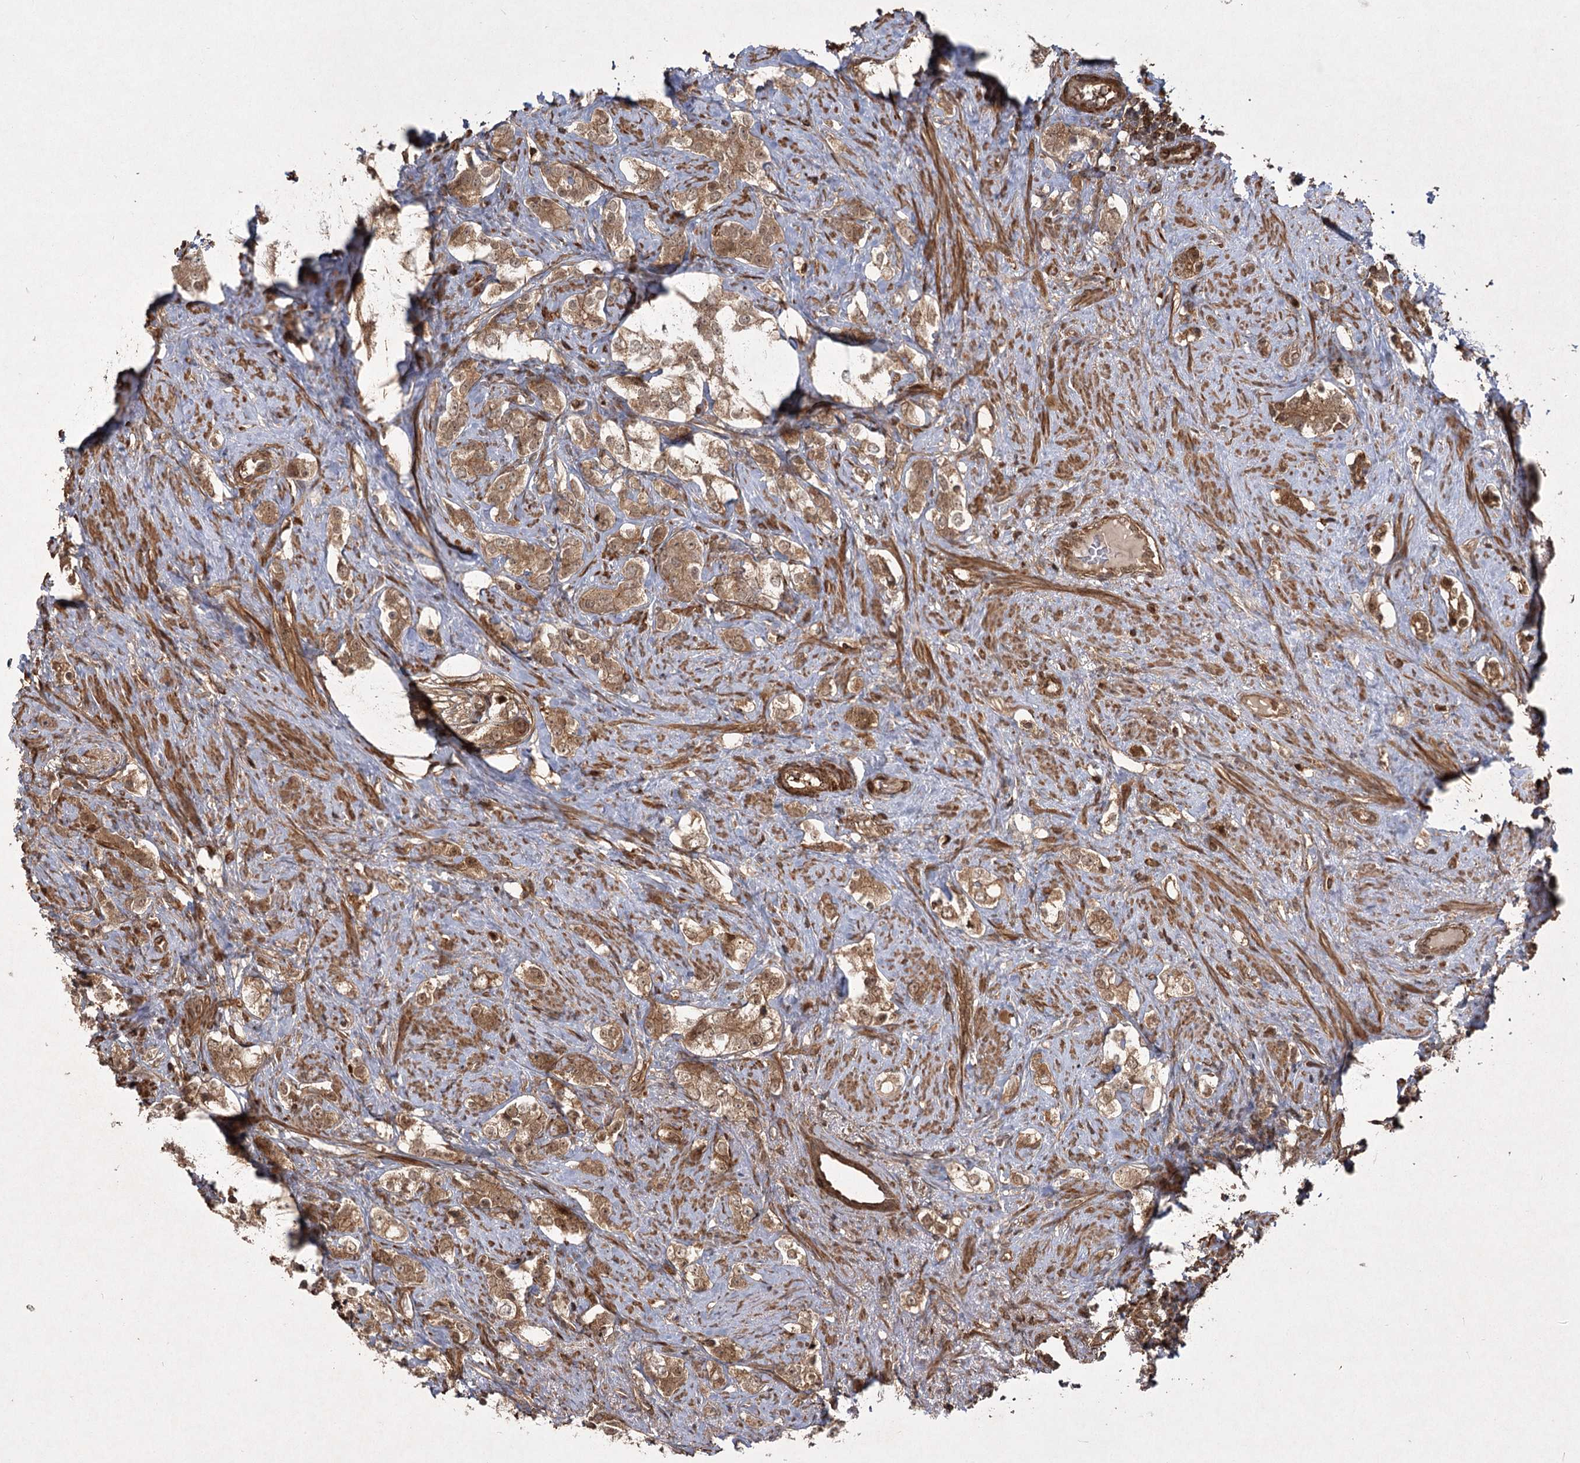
{"staining": {"intensity": "moderate", "quantity": ">75%", "location": "cytoplasmic/membranous"}, "tissue": "prostate cancer", "cell_type": "Tumor cells", "image_type": "cancer", "snomed": [{"axis": "morphology", "description": "Adenocarcinoma, High grade"}, {"axis": "topography", "description": "Prostate"}], "caption": "About >75% of tumor cells in human prostate cancer (adenocarcinoma (high-grade)) show moderate cytoplasmic/membranous protein expression as visualized by brown immunohistochemical staining.", "gene": "MDFIC", "patient": {"sex": "male", "age": 63}}